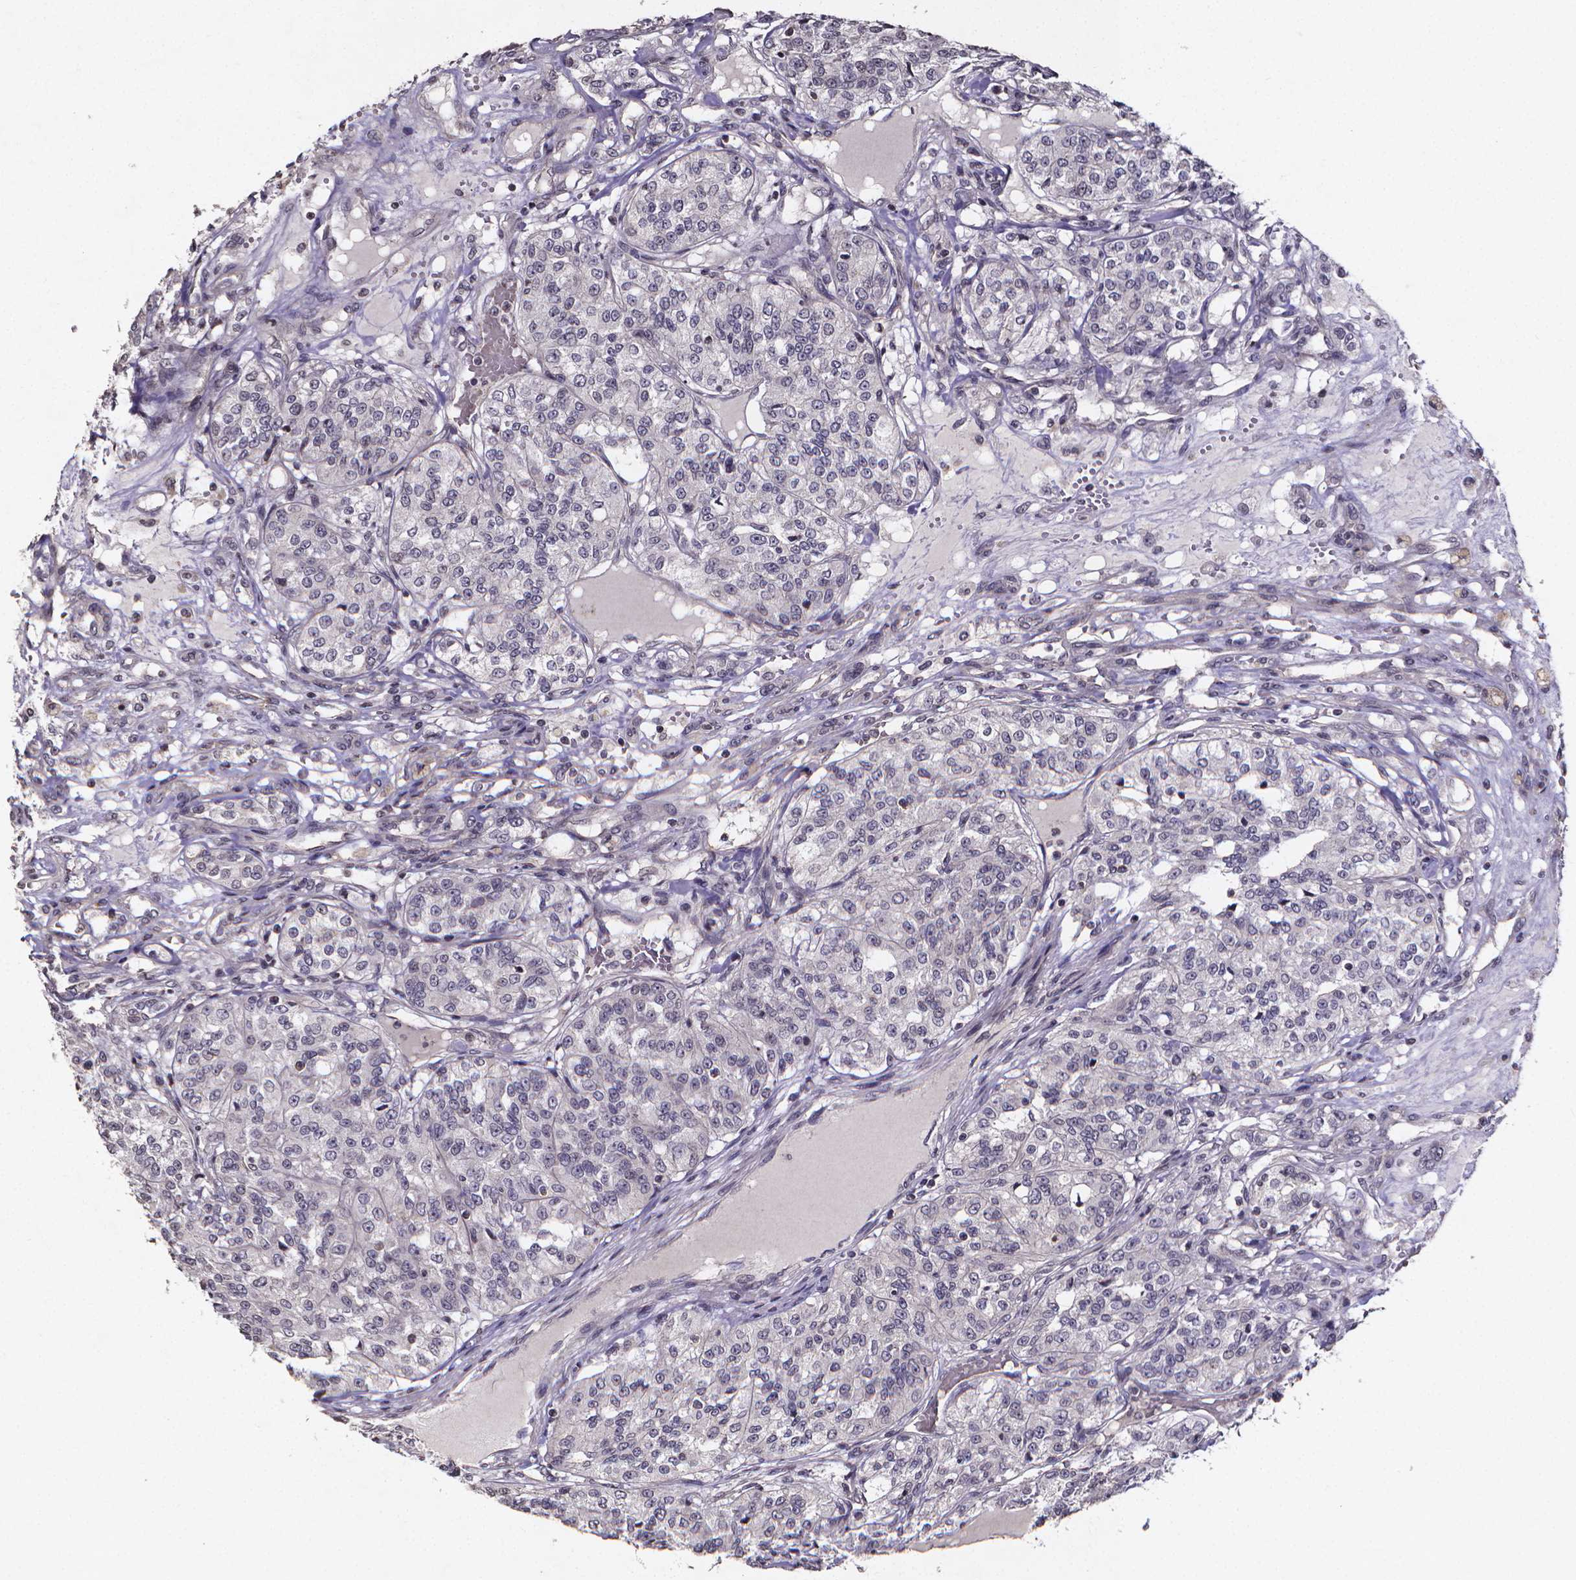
{"staining": {"intensity": "negative", "quantity": "none", "location": "none"}, "tissue": "renal cancer", "cell_type": "Tumor cells", "image_type": "cancer", "snomed": [{"axis": "morphology", "description": "Adenocarcinoma, NOS"}, {"axis": "topography", "description": "Kidney"}], "caption": "Immunohistochemistry histopathology image of neoplastic tissue: renal adenocarcinoma stained with DAB reveals no significant protein expression in tumor cells.", "gene": "TP73", "patient": {"sex": "female", "age": 63}}